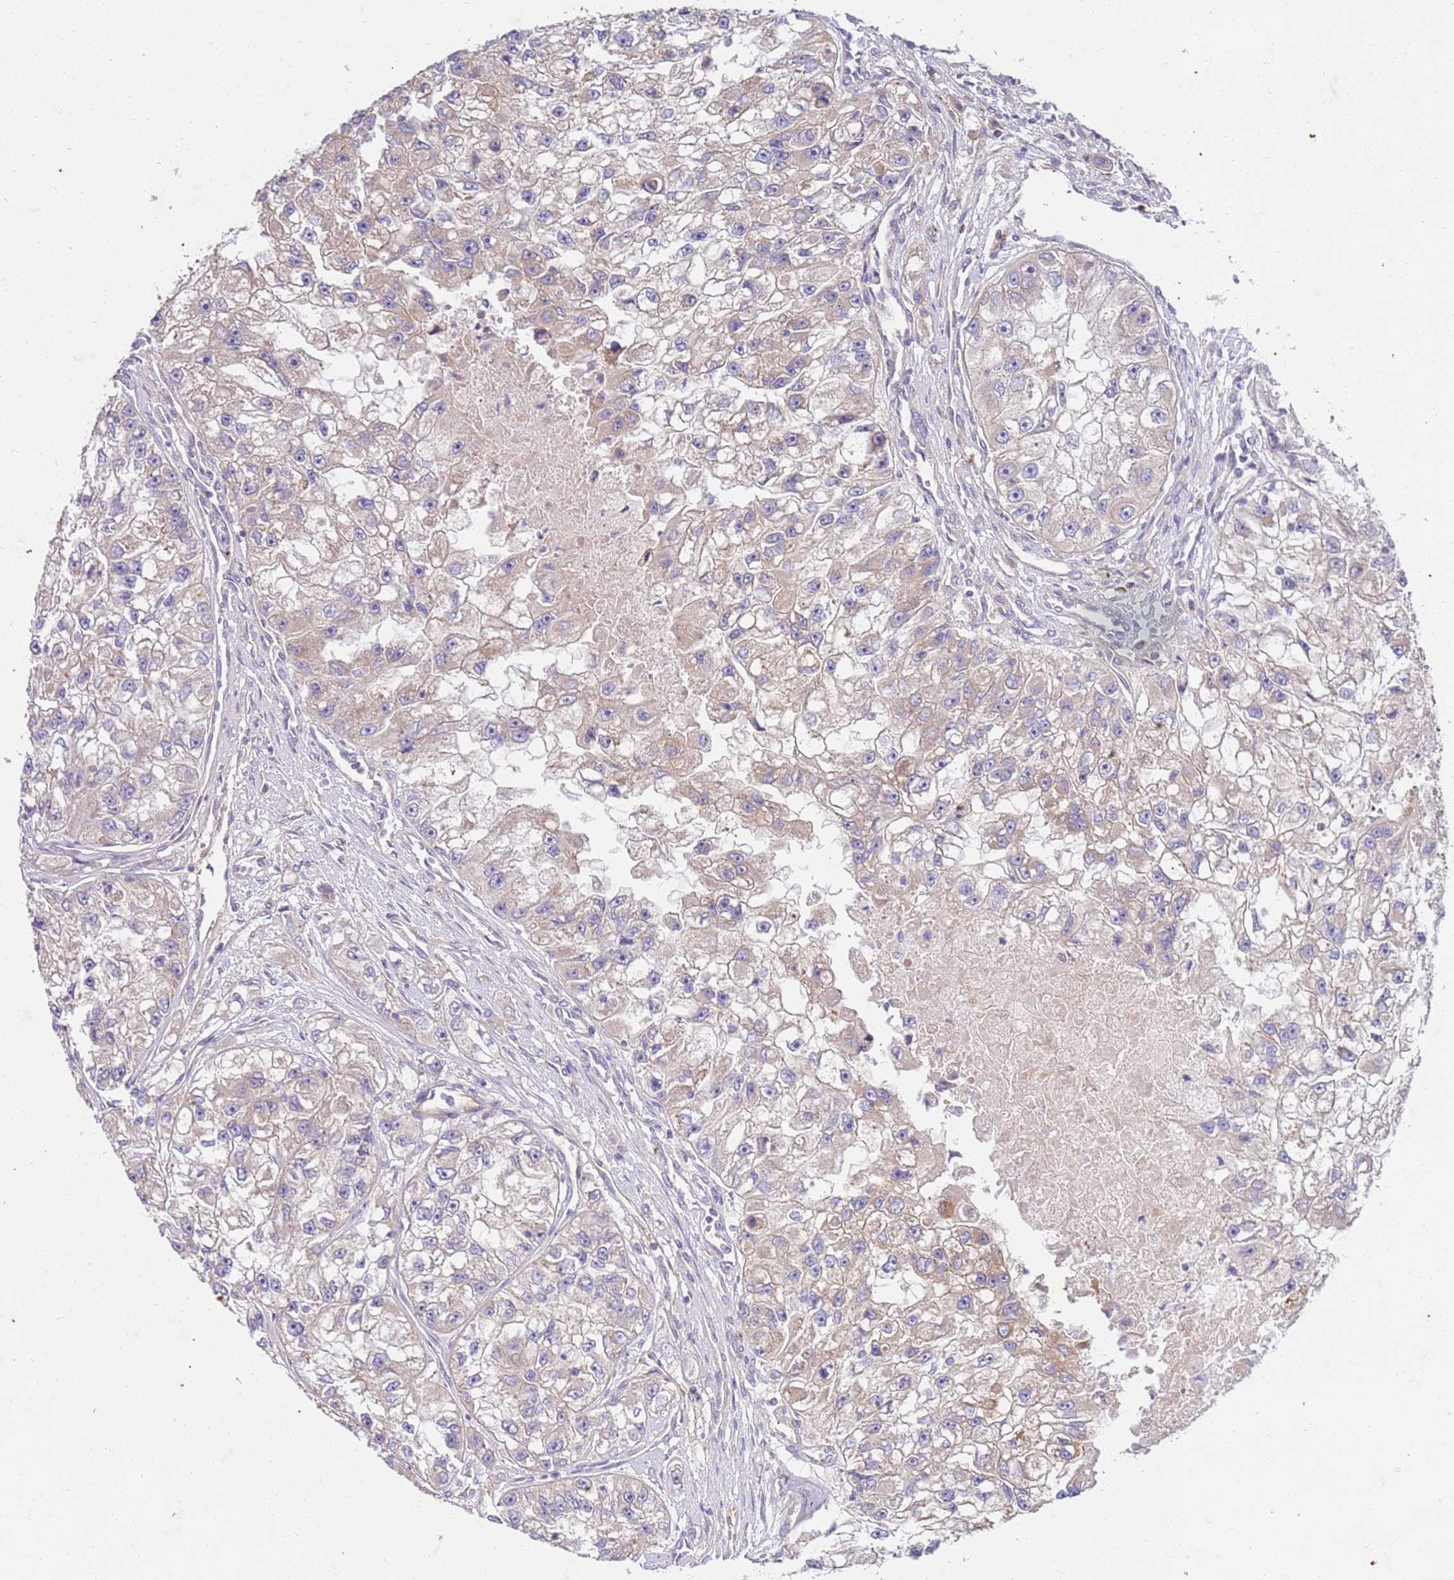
{"staining": {"intensity": "weak", "quantity": "<25%", "location": "cytoplasmic/membranous"}, "tissue": "renal cancer", "cell_type": "Tumor cells", "image_type": "cancer", "snomed": [{"axis": "morphology", "description": "Adenocarcinoma, NOS"}, {"axis": "topography", "description": "Kidney"}], "caption": "A photomicrograph of human renal cancer is negative for staining in tumor cells.", "gene": "OSBP", "patient": {"sex": "male", "age": 63}}